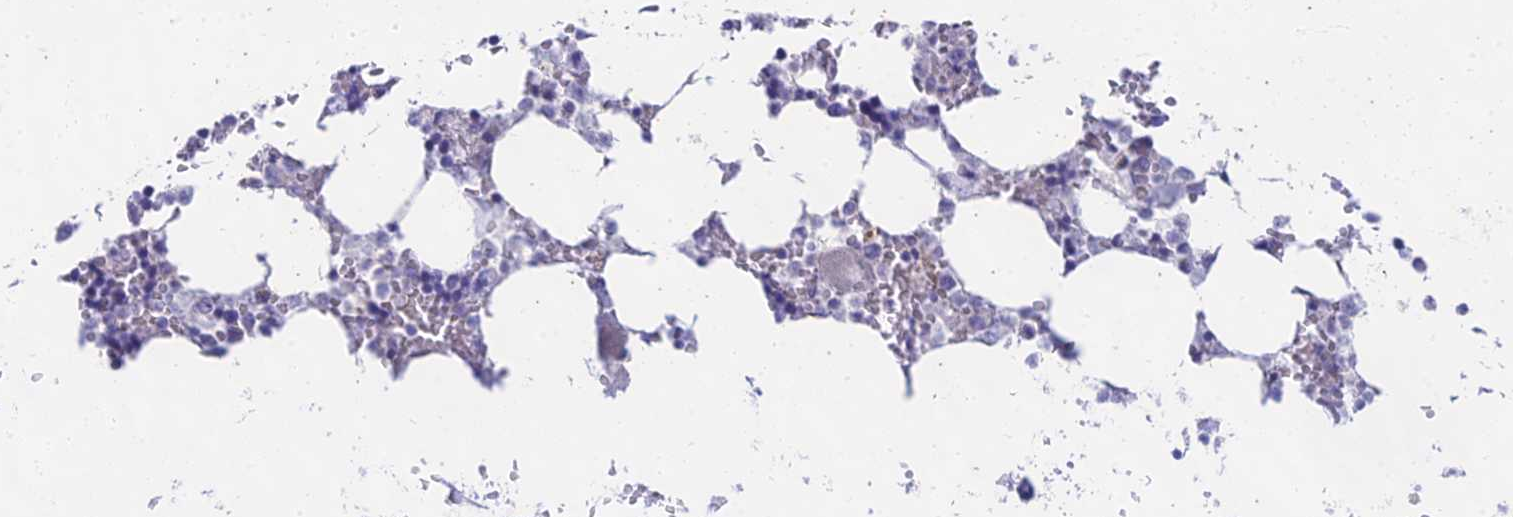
{"staining": {"intensity": "negative", "quantity": "none", "location": "none"}, "tissue": "bone marrow", "cell_type": "Hematopoietic cells", "image_type": "normal", "snomed": [{"axis": "morphology", "description": "Normal tissue, NOS"}, {"axis": "topography", "description": "Bone marrow"}], "caption": "High power microscopy micrograph of an immunohistochemistry (IHC) histopathology image of unremarkable bone marrow, revealing no significant expression in hematopoietic cells. (Stains: DAB immunohistochemistry (IHC) with hematoxylin counter stain, Microscopy: brightfield microscopy at high magnification).", "gene": "PTCD2", "patient": {"sex": "male", "age": 64}}